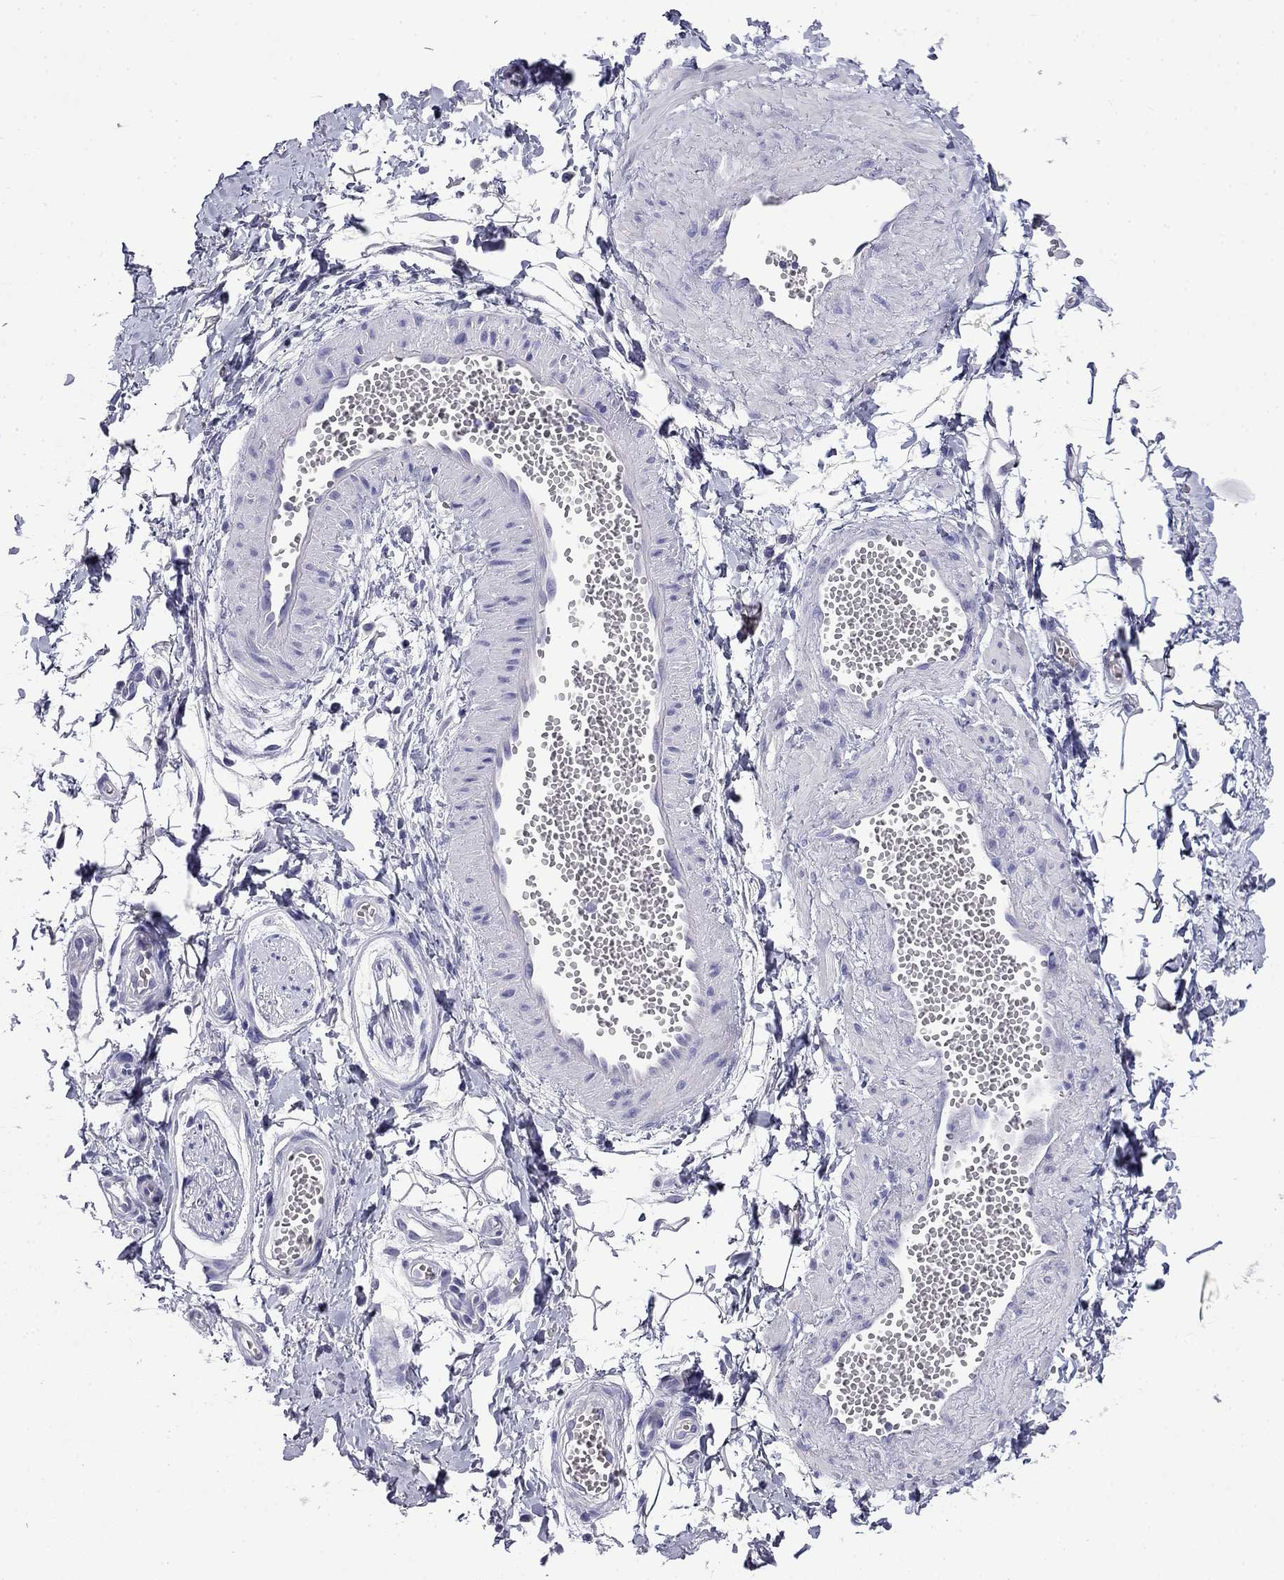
{"staining": {"intensity": "negative", "quantity": "none", "location": "none"}, "tissue": "adipose tissue", "cell_type": "Adipocytes", "image_type": "normal", "snomed": [{"axis": "morphology", "description": "Normal tissue, NOS"}, {"axis": "topography", "description": "Smooth muscle"}, {"axis": "topography", "description": "Peripheral nerve tissue"}], "caption": "Immunohistochemical staining of normal adipose tissue exhibits no significant positivity in adipocytes. Nuclei are stained in blue.", "gene": "MYO15A", "patient": {"sex": "male", "age": 22}}